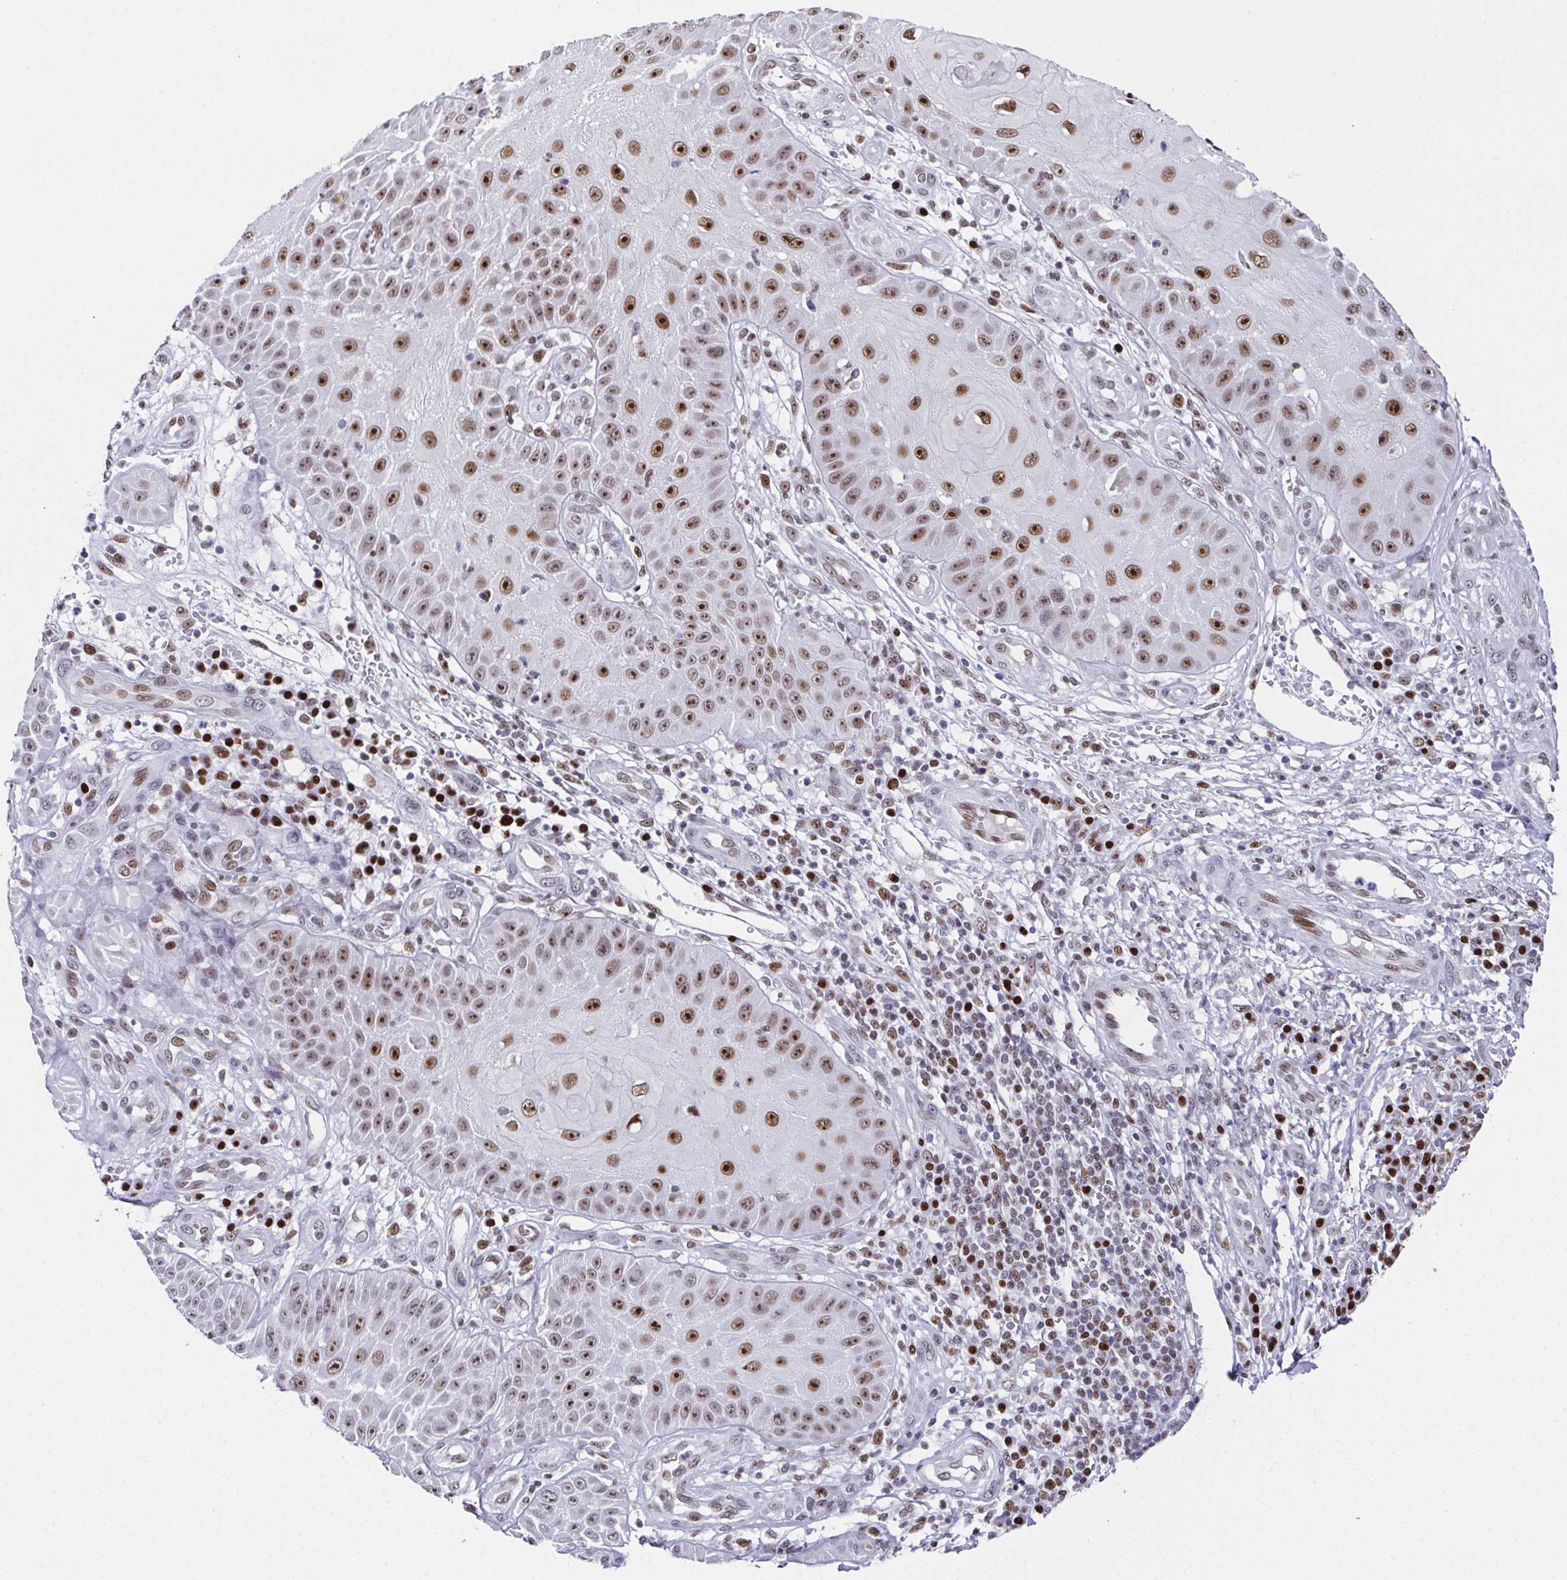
{"staining": {"intensity": "moderate", "quantity": ">75%", "location": "nuclear"}, "tissue": "skin cancer", "cell_type": "Tumor cells", "image_type": "cancer", "snomed": [{"axis": "morphology", "description": "Squamous cell carcinoma, NOS"}, {"axis": "topography", "description": "Skin"}], "caption": "Protein staining of squamous cell carcinoma (skin) tissue reveals moderate nuclear positivity in approximately >75% of tumor cells.", "gene": "RB1", "patient": {"sex": "male", "age": 70}}